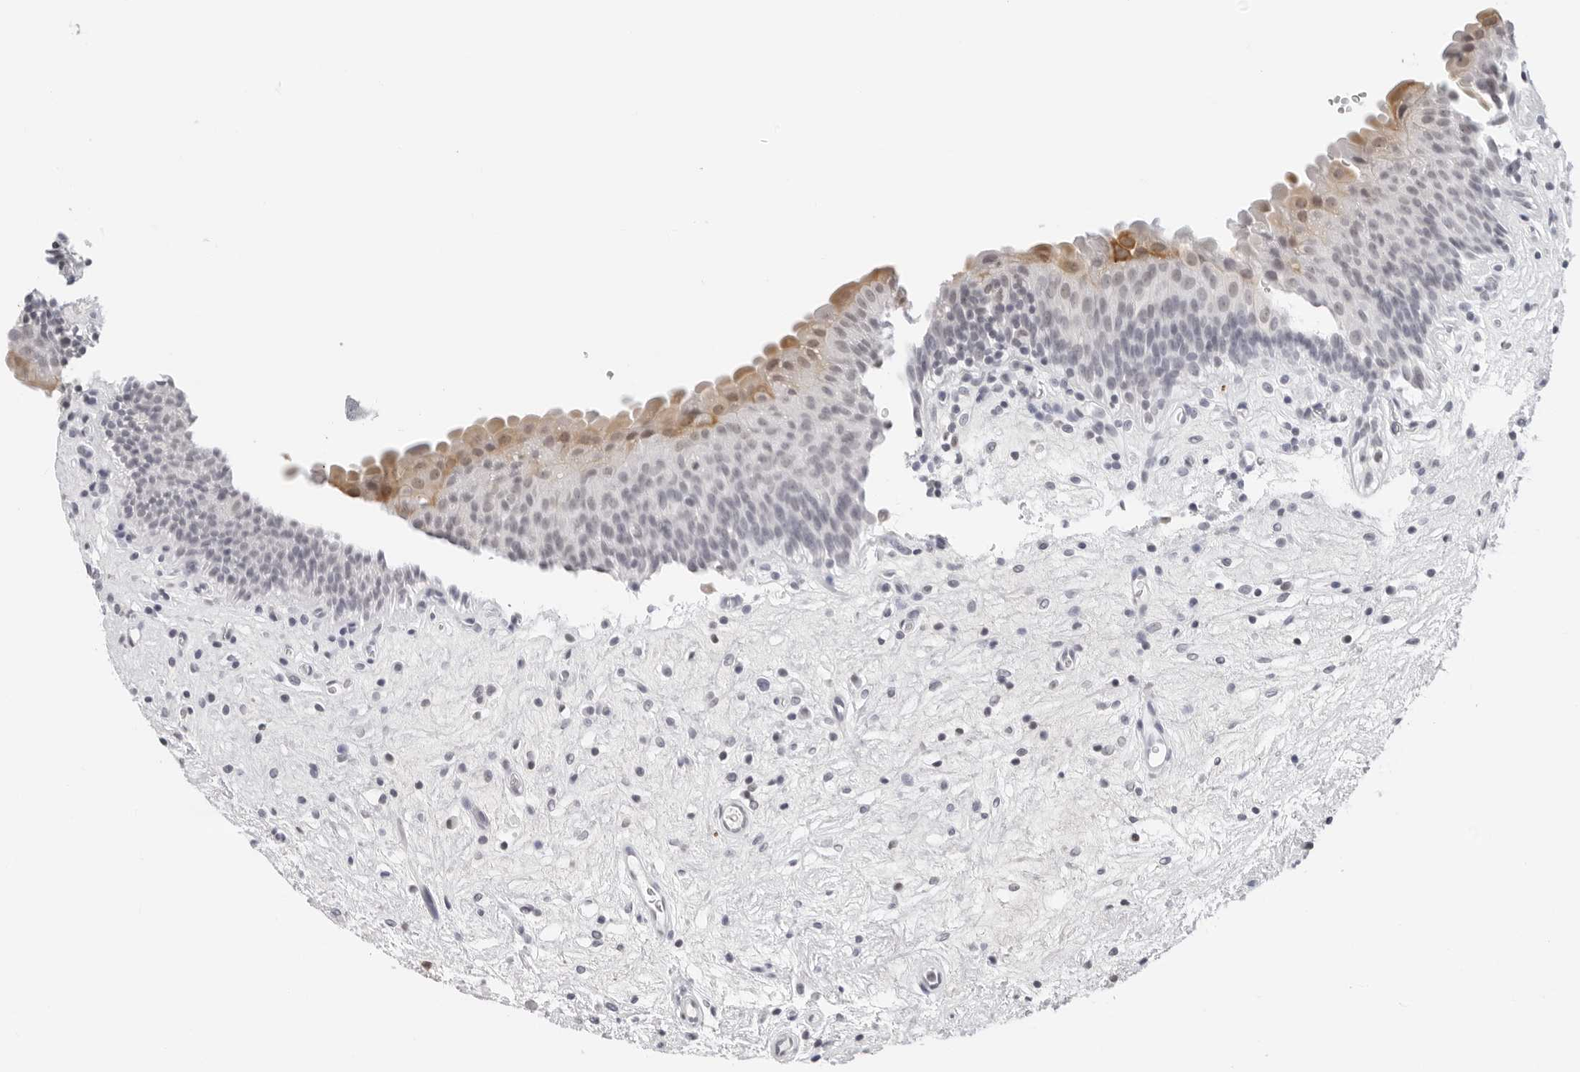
{"staining": {"intensity": "moderate", "quantity": "<25%", "location": "cytoplasmic/membranous,nuclear"}, "tissue": "urinary bladder", "cell_type": "Urothelial cells", "image_type": "normal", "snomed": [{"axis": "morphology", "description": "Normal tissue, NOS"}, {"axis": "topography", "description": "Urinary bladder"}], "caption": "Protein expression analysis of unremarkable human urinary bladder reveals moderate cytoplasmic/membranous,nuclear staining in about <25% of urothelial cells. (DAB (3,3'-diaminobenzidine) IHC, brown staining for protein, blue staining for nuclei).", "gene": "FLG2", "patient": {"sex": "male", "age": 83}}